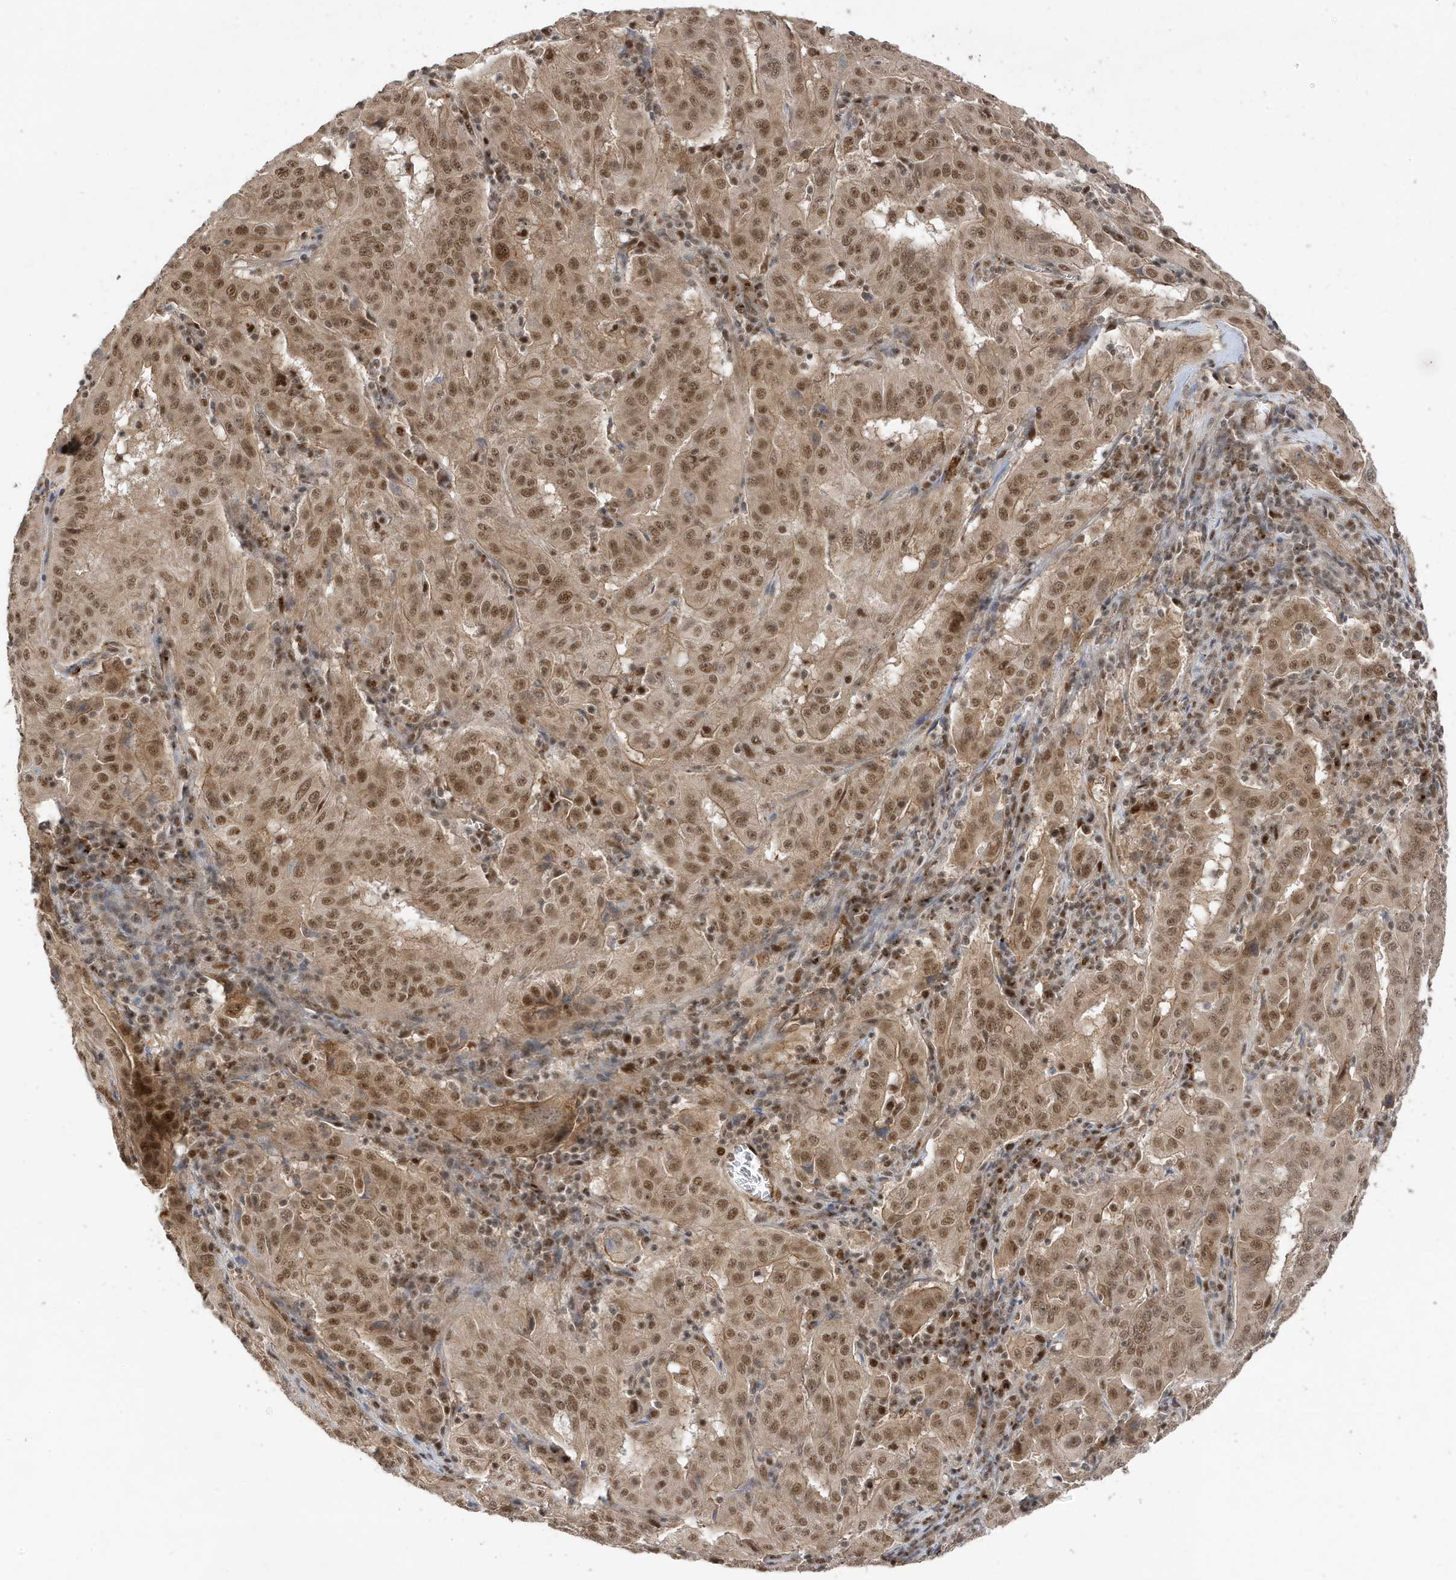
{"staining": {"intensity": "moderate", "quantity": ">75%", "location": "cytoplasmic/membranous,nuclear"}, "tissue": "pancreatic cancer", "cell_type": "Tumor cells", "image_type": "cancer", "snomed": [{"axis": "morphology", "description": "Adenocarcinoma, NOS"}, {"axis": "topography", "description": "Pancreas"}], "caption": "Brown immunohistochemical staining in pancreatic cancer reveals moderate cytoplasmic/membranous and nuclear positivity in approximately >75% of tumor cells. Using DAB (brown) and hematoxylin (blue) stains, captured at high magnification using brightfield microscopy.", "gene": "MAST3", "patient": {"sex": "male", "age": 63}}